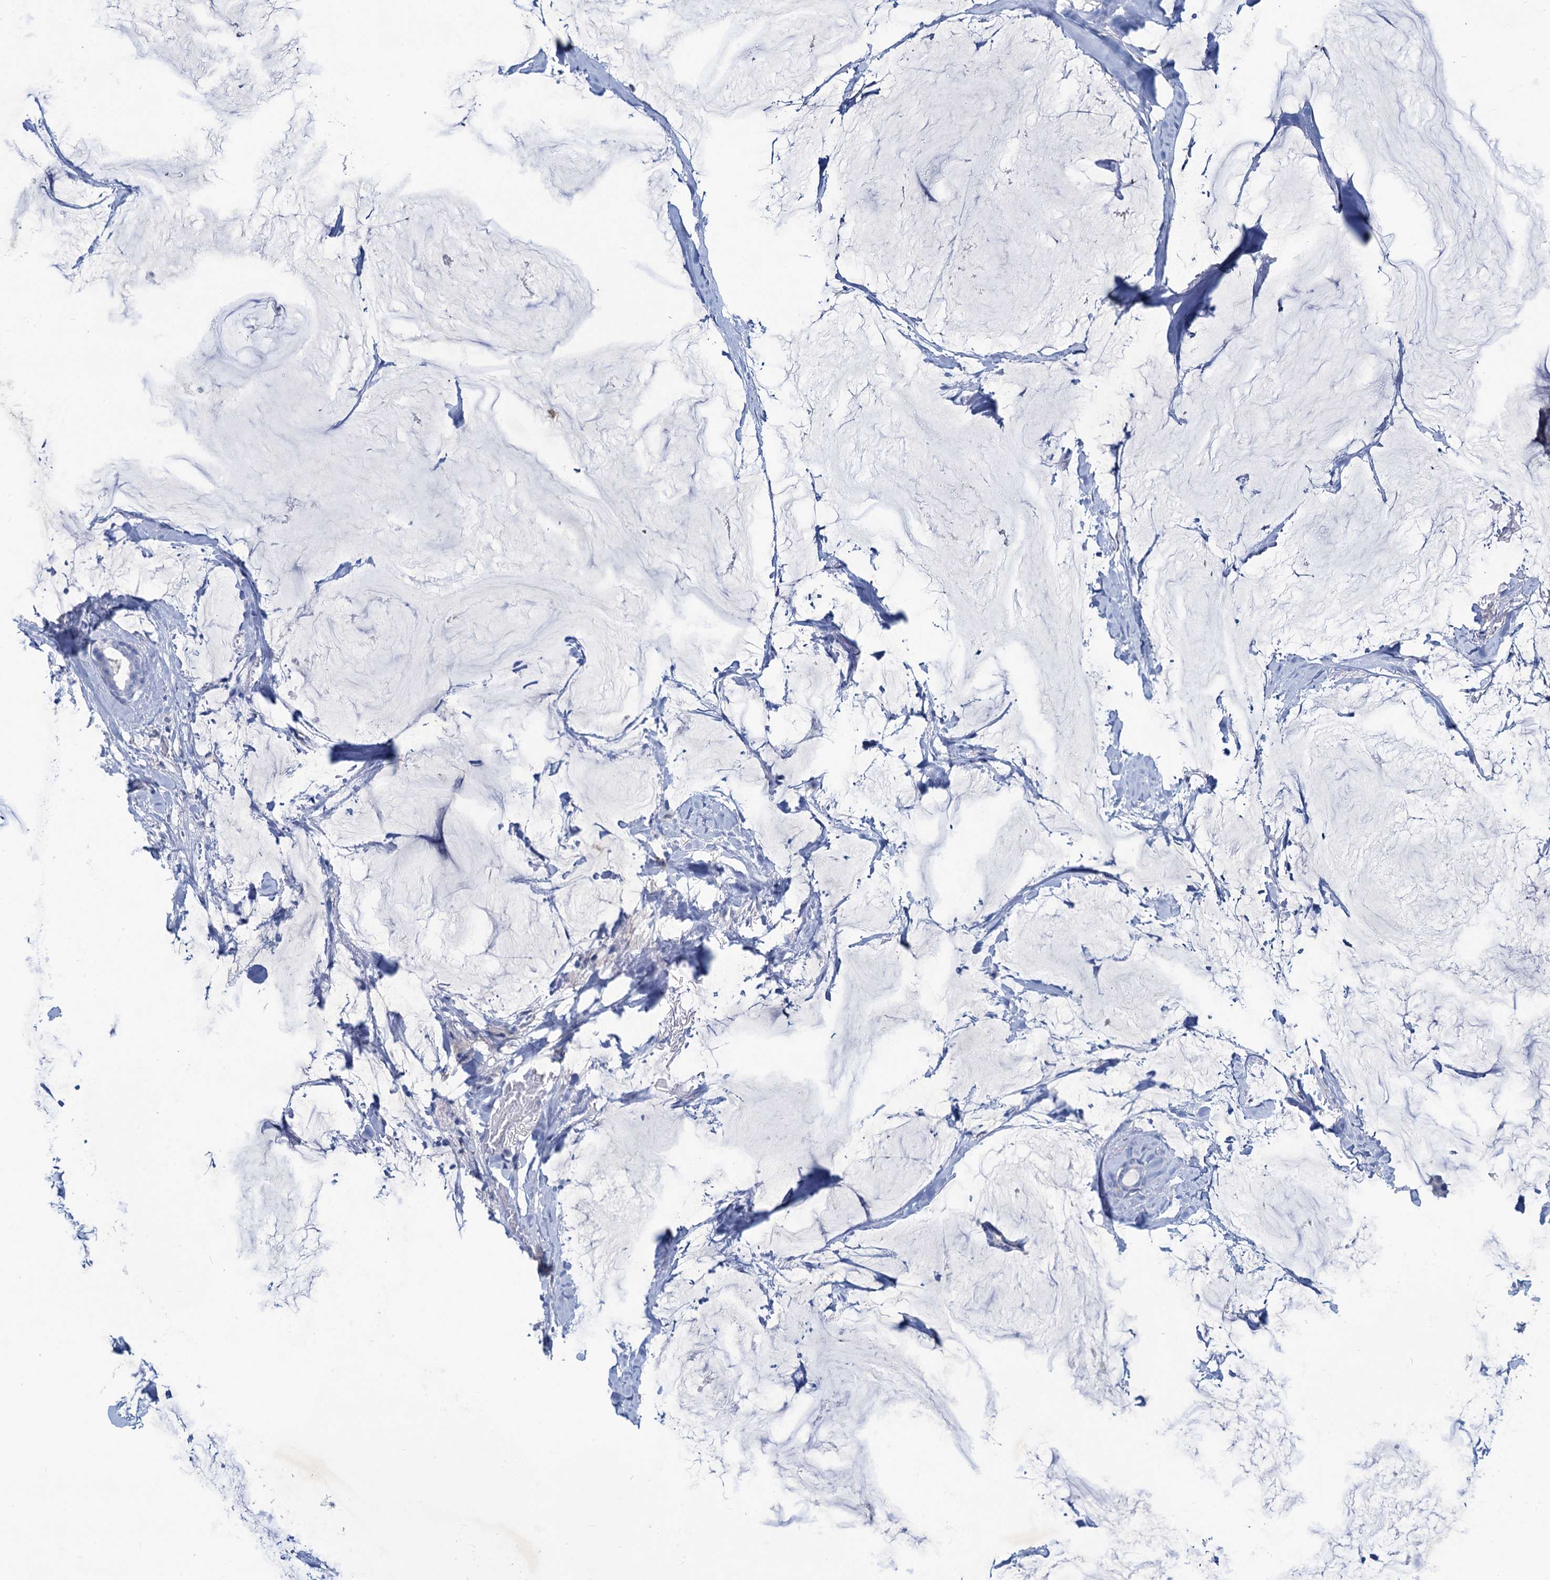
{"staining": {"intensity": "negative", "quantity": "none", "location": "none"}, "tissue": "breast cancer", "cell_type": "Tumor cells", "image_type": "cancer", "snomed": [{"axis": "morphology", "description": "Duct carcinoma"}, {"axis": "topography", "description": "Breast"}], "caption": "A photomicrograph of breast cancer stained for a protein exhibits no brown staining in tumor cells.", "gene": "RTKN2", "patient": {"sex": "female", "age": 93}}